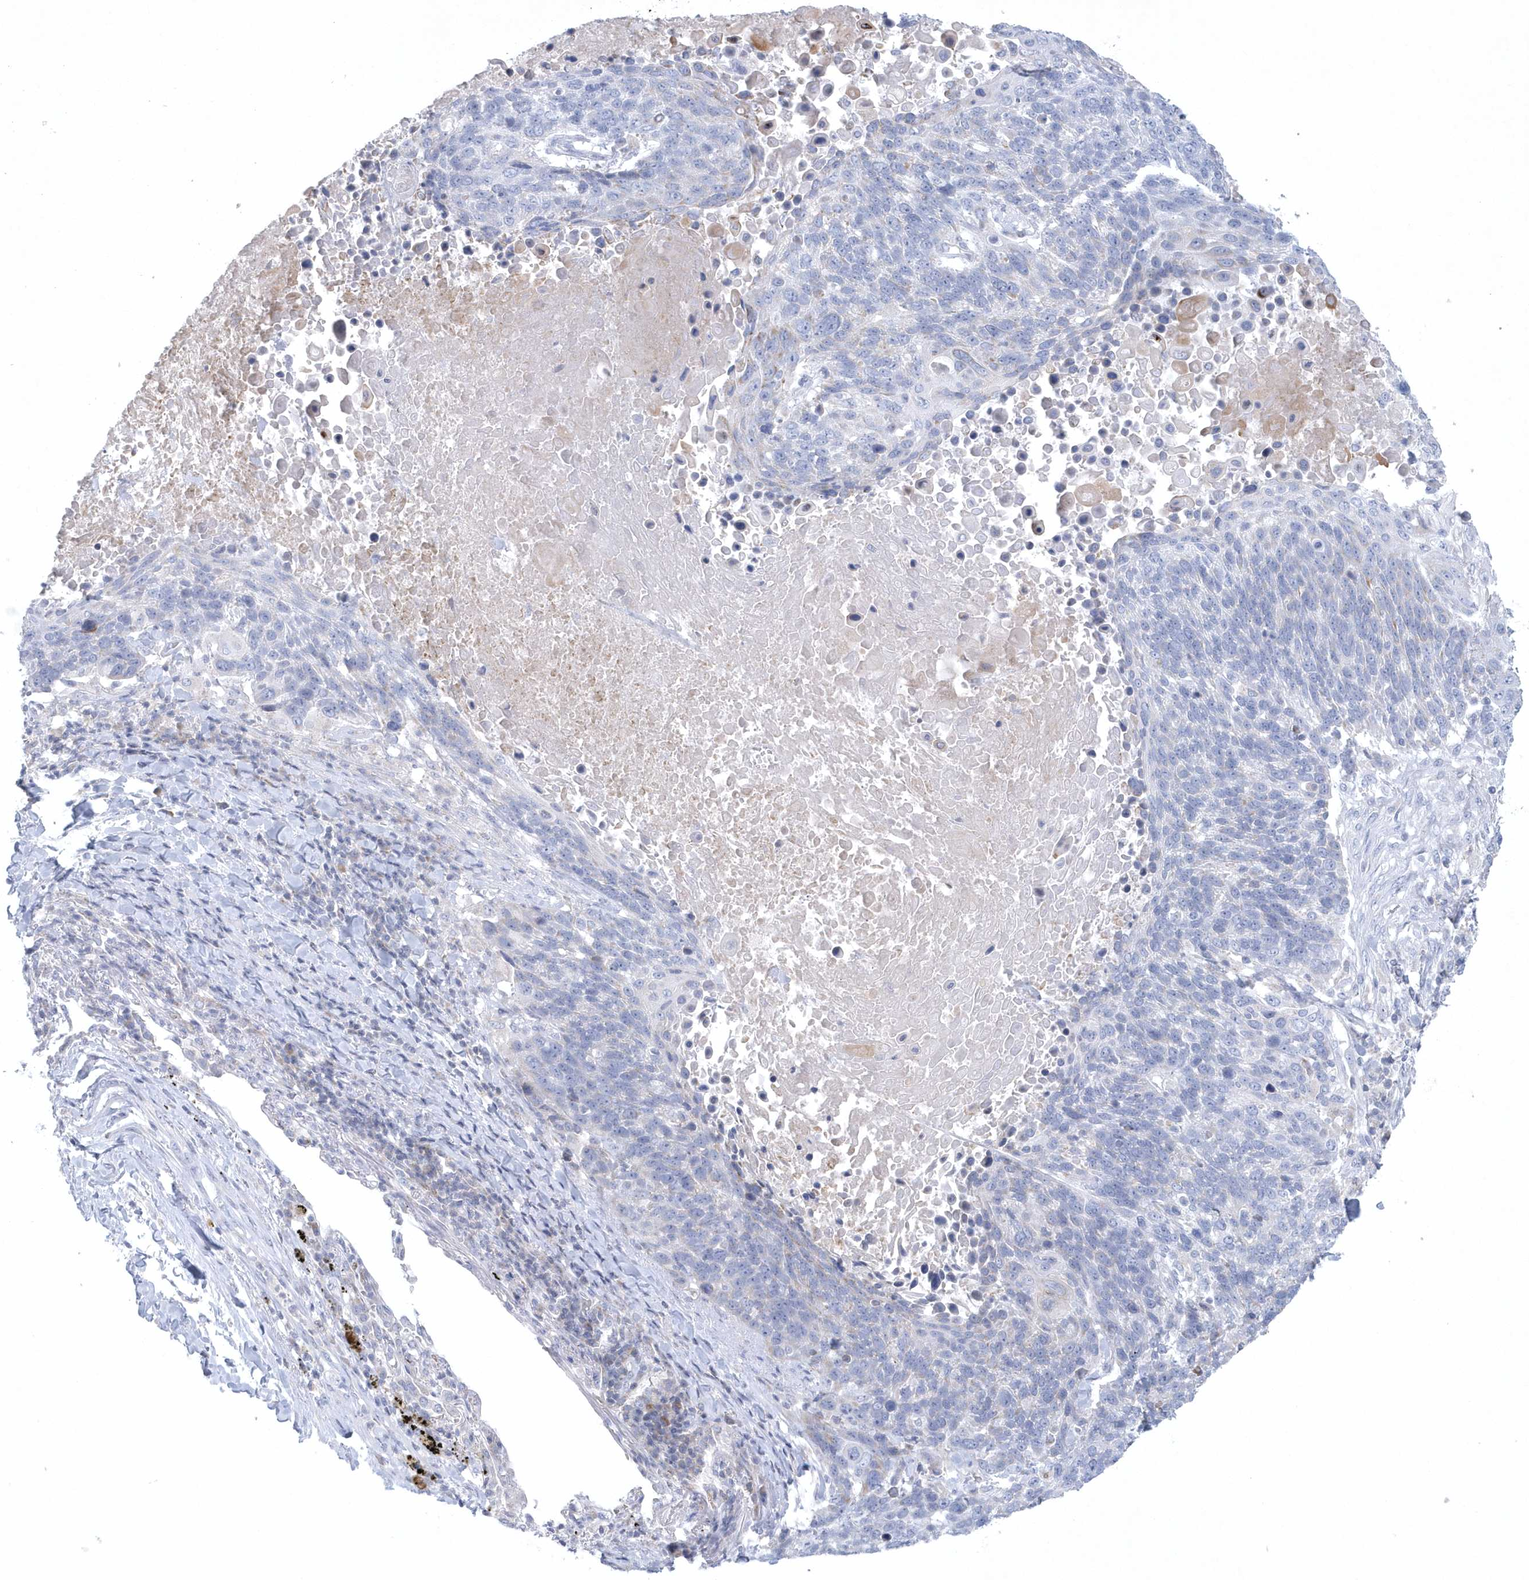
{"staining": {"intensity": "negative", "quantity": "none", "location": "none"}, "tissue": "lung cancer", "cell_type": "Tumor cells", "image_type": "cancer", "snomed": [{"axis": "morphology", "description": "Squamous cell carcinoma, NOS"}, {"axis": "topography", "description": "Lung"}], "caption": "Lung cancer (squamous cell carcinoma) was stained to show a protein in brown. There is no significant staining in tumor cells.", "gene": "NIPAL1", "patient": {"sex": "male", "age": 66}}